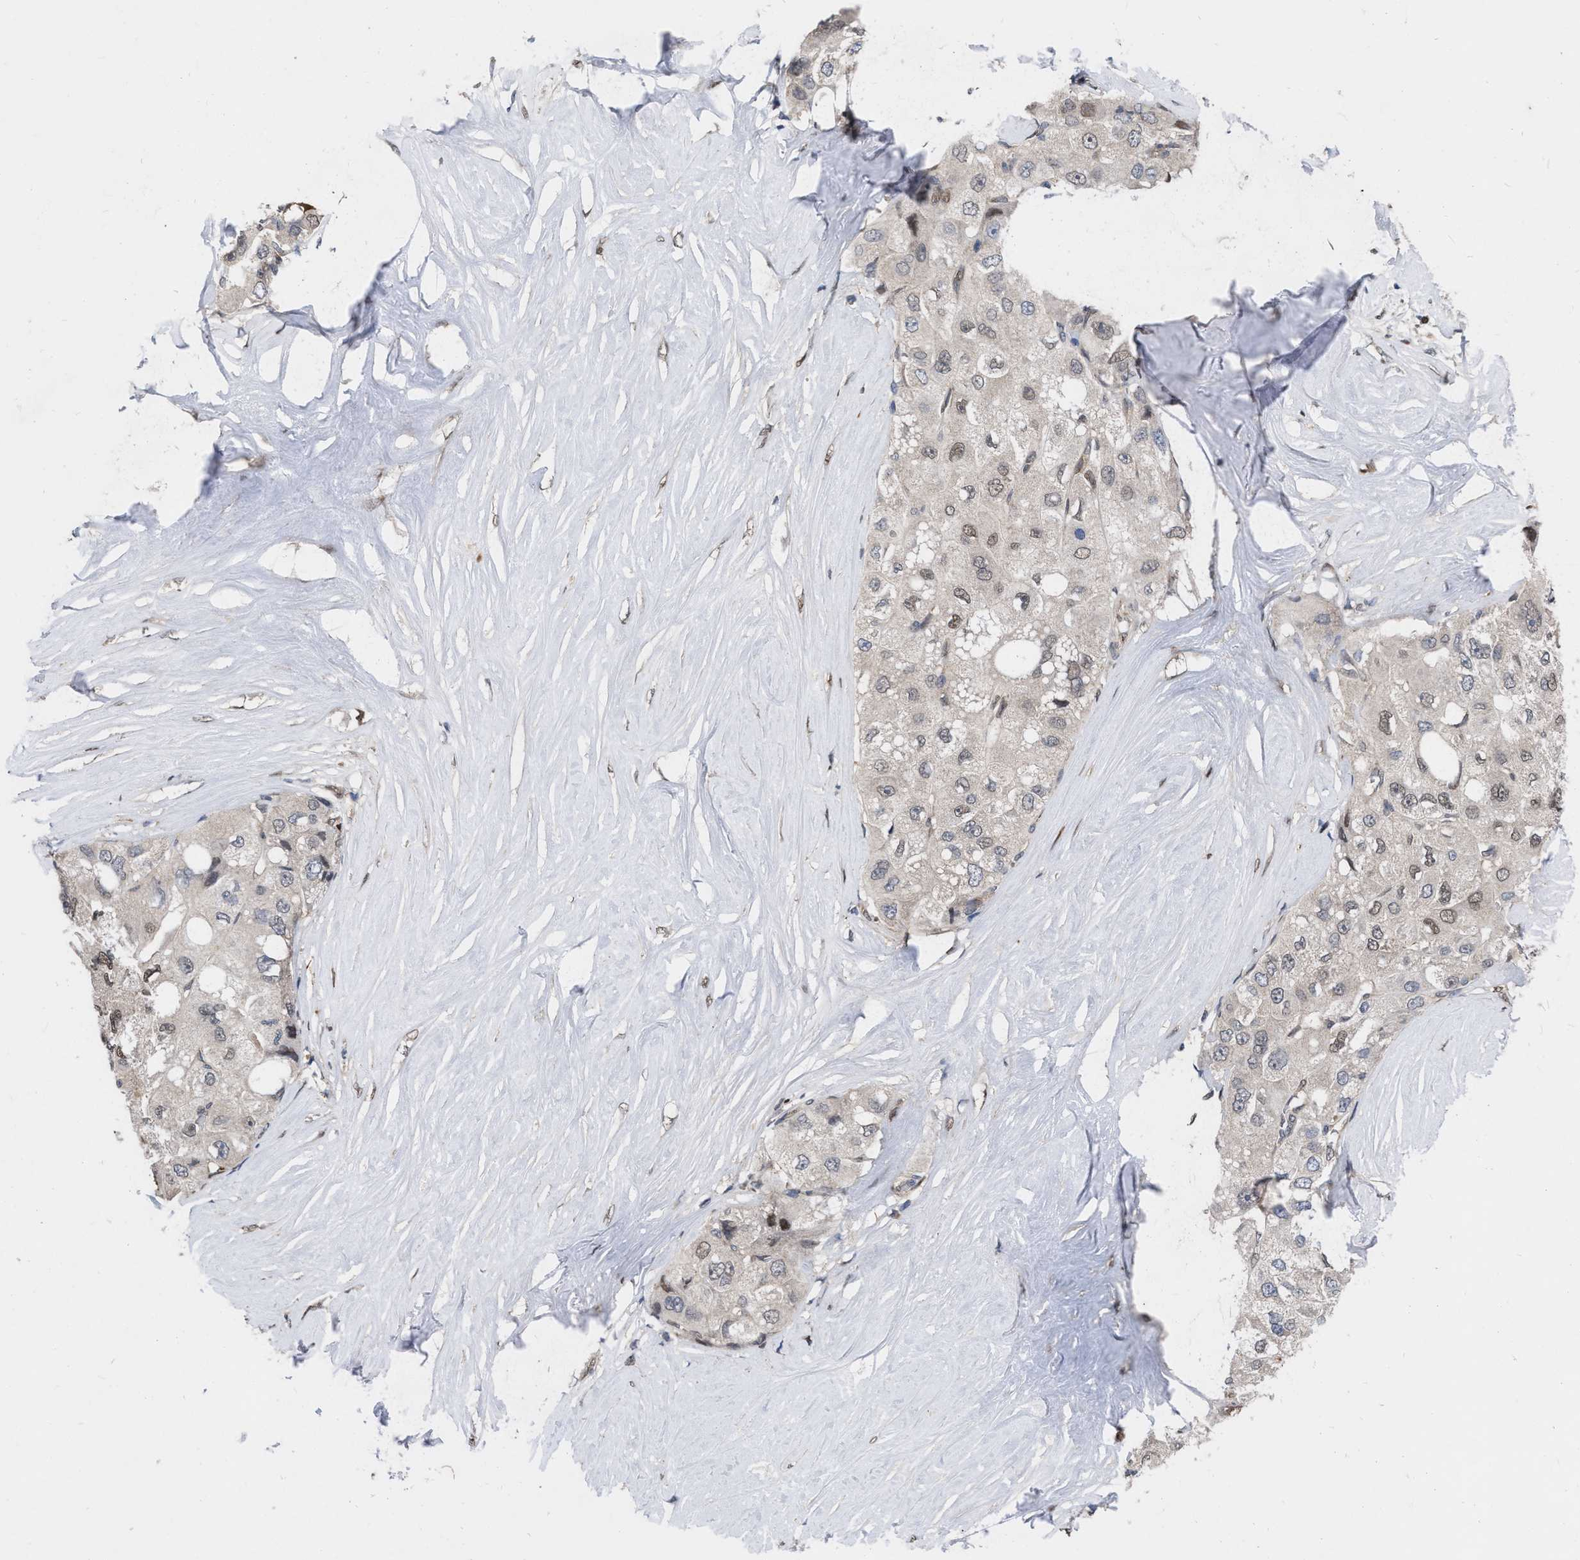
{"staining": {"intensity": "weak", "quantity": "<25%", "location": "nuclear"}, "tissue": "liver cancer", "cell_type": "Tumor cells", "image_type": "cancer", "snomed": [{"axis": "morphology", "description": "Carcinoma, Hepatocellular, NOS"}, {"axis": "topography", "description": "Liver"}], "caption": "The micrograph shows no significant positivity in tumor cells of liver cancer.", "gene": "MDM4", "patient": {"sex": "male", "age": 80}}